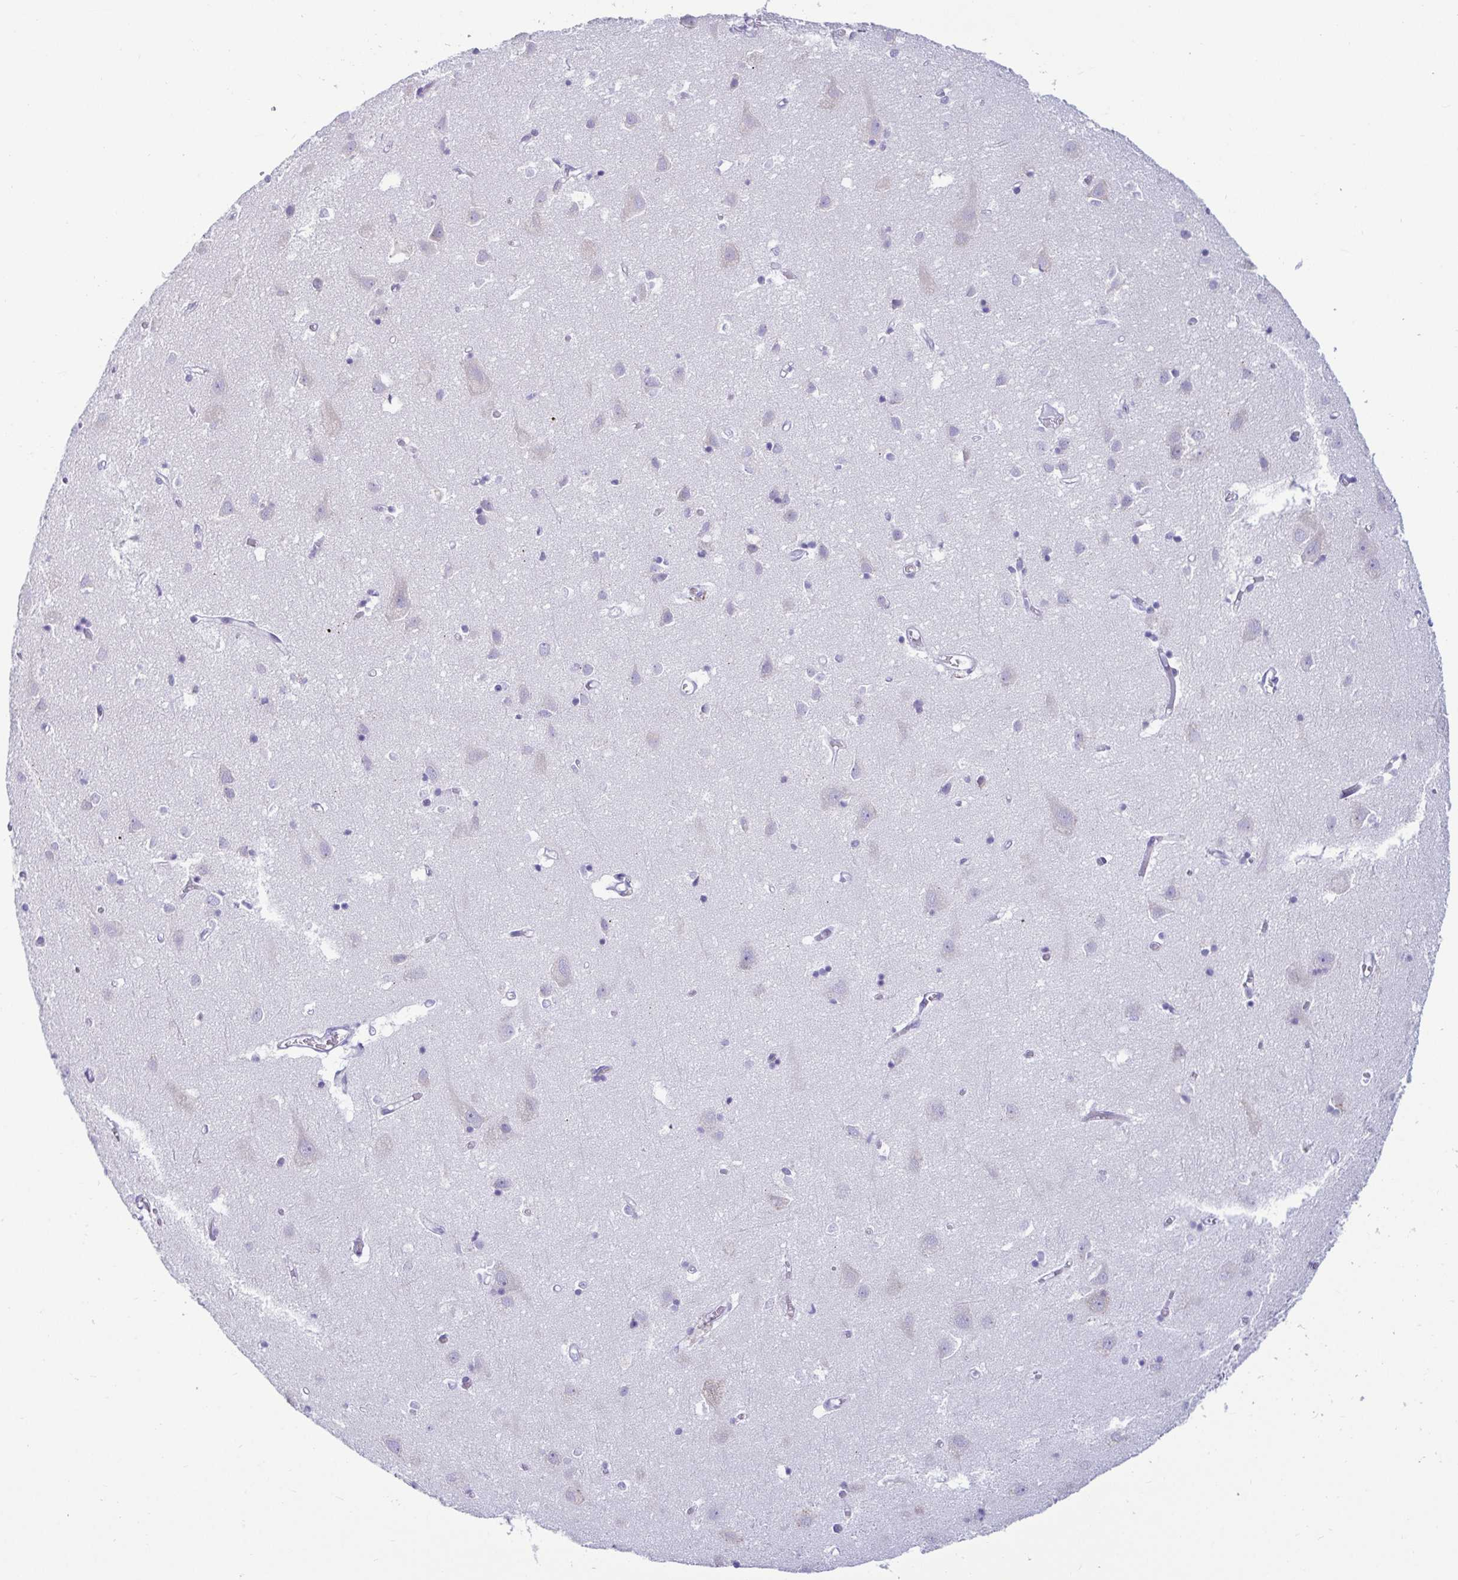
{"staining": {"intensity": "negative", "quantity": "none", "location": "none"}, "tissue": "cerebral cortex", "cell_type": "Endothelial cells", "image_type": "normal", "snomed": [{"axis": "morphology", "description": "Normal tissue, NOS"}, {"axis": "topography", "description": "Cerebral cortex"}], "caption": "Immunohistochemistry (IHC) photomicrograph of normal cerebral cortex stained for a protein (brown), which reveals no expression in endothelial cells. (DAB (3,3'-diaminobenzidine) immunohistochemistry, high magnification).", "gene": "TFPI2", "patient": {"sex": "male", "age": 70}}